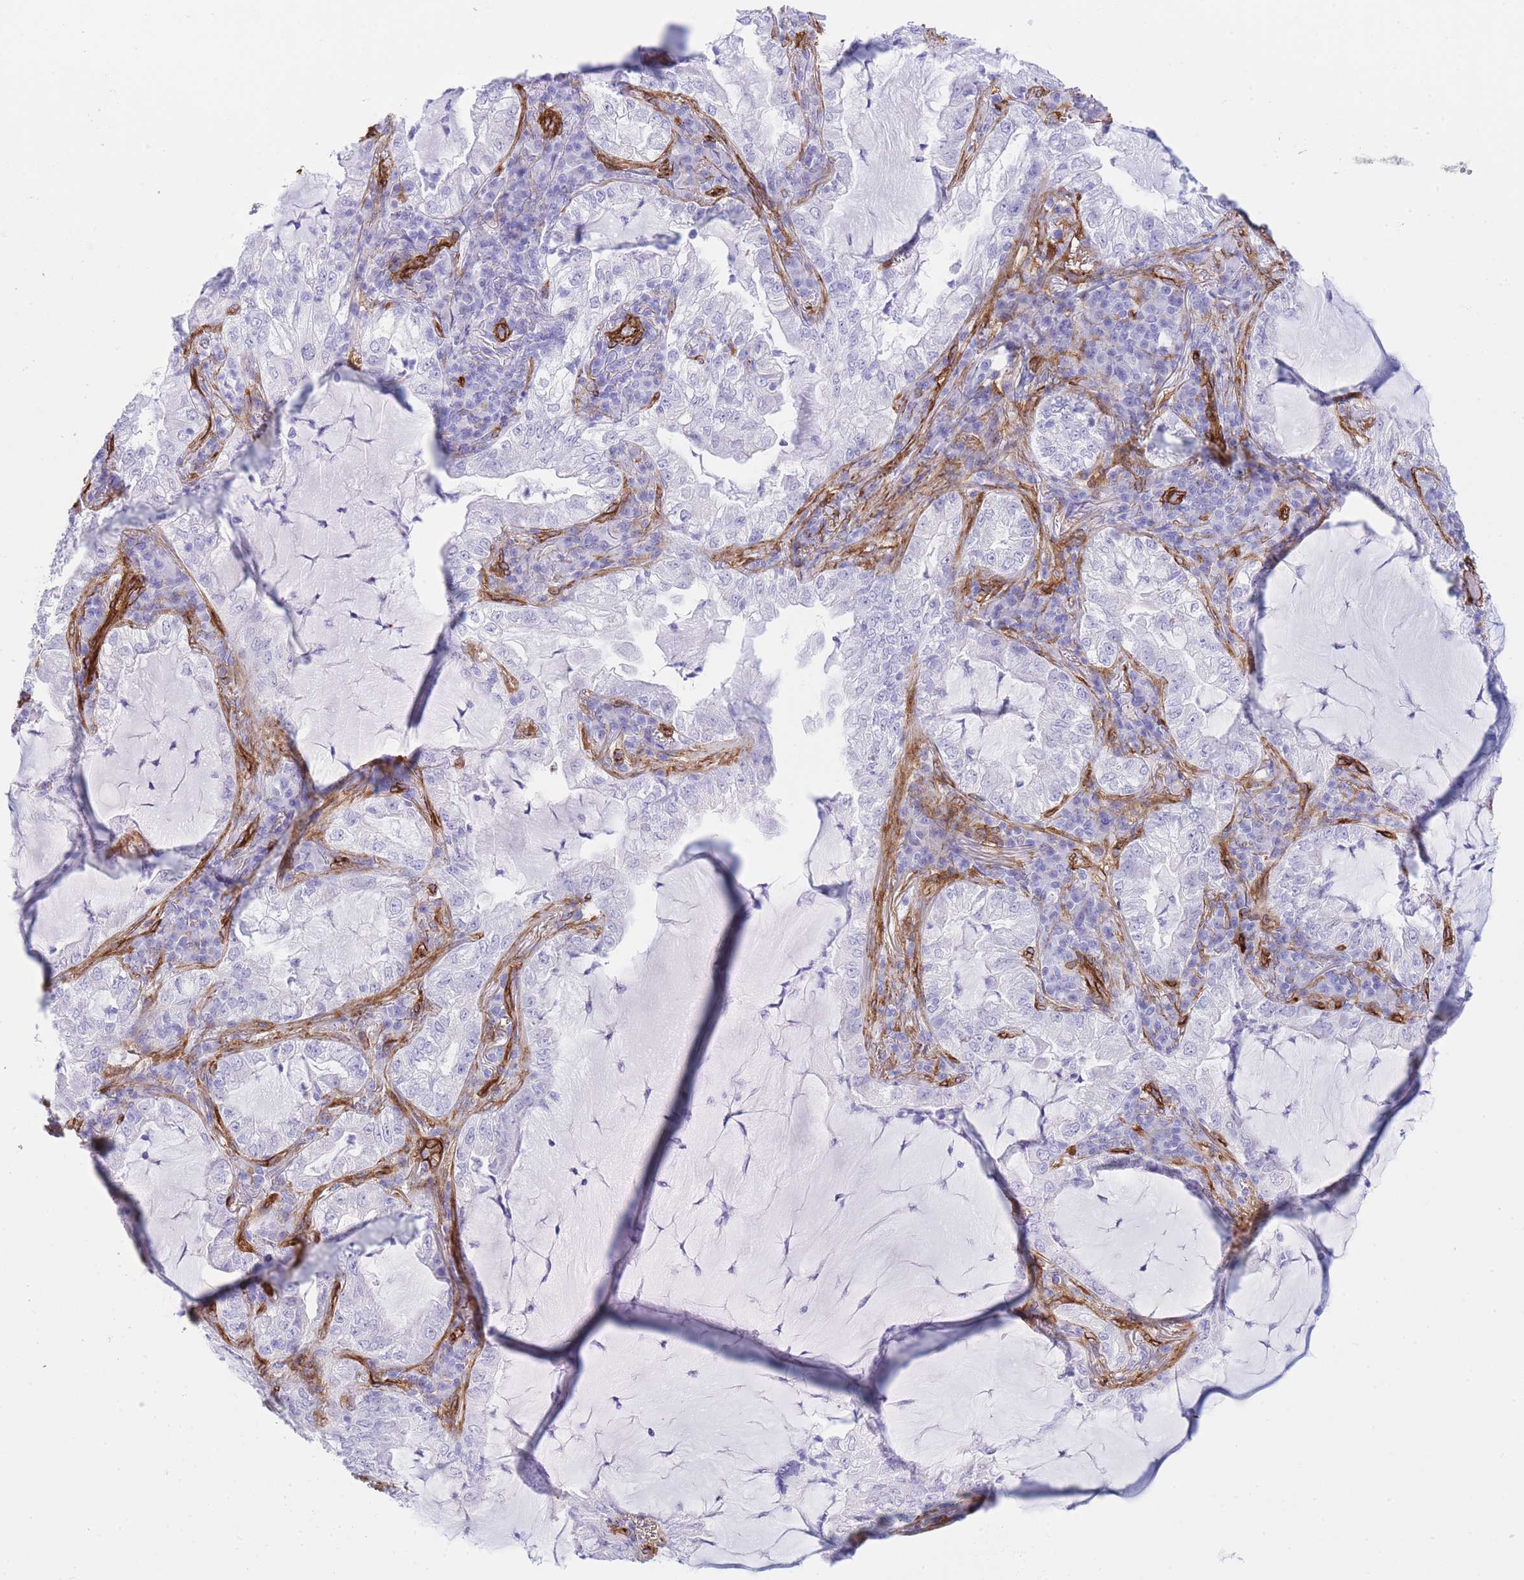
{"staining": {"intensity": "negative", "quantity": "none", "location": "none"}, "tissue": "lung cancer", "cell_type": "Tumor cells", "image_type": "cancer", "snomed": [{"axis": "morphology", "description": "Adenocarcinoma, NOS"}, {"axis": "topography", "description": "Lung"}], "caption": "The micrograph reveals no significant staining in tumor cells of lung cancer (adenocarcinoma).", "gene": "CAVIN1", "patient": {"sex": "female", "age": 73}}